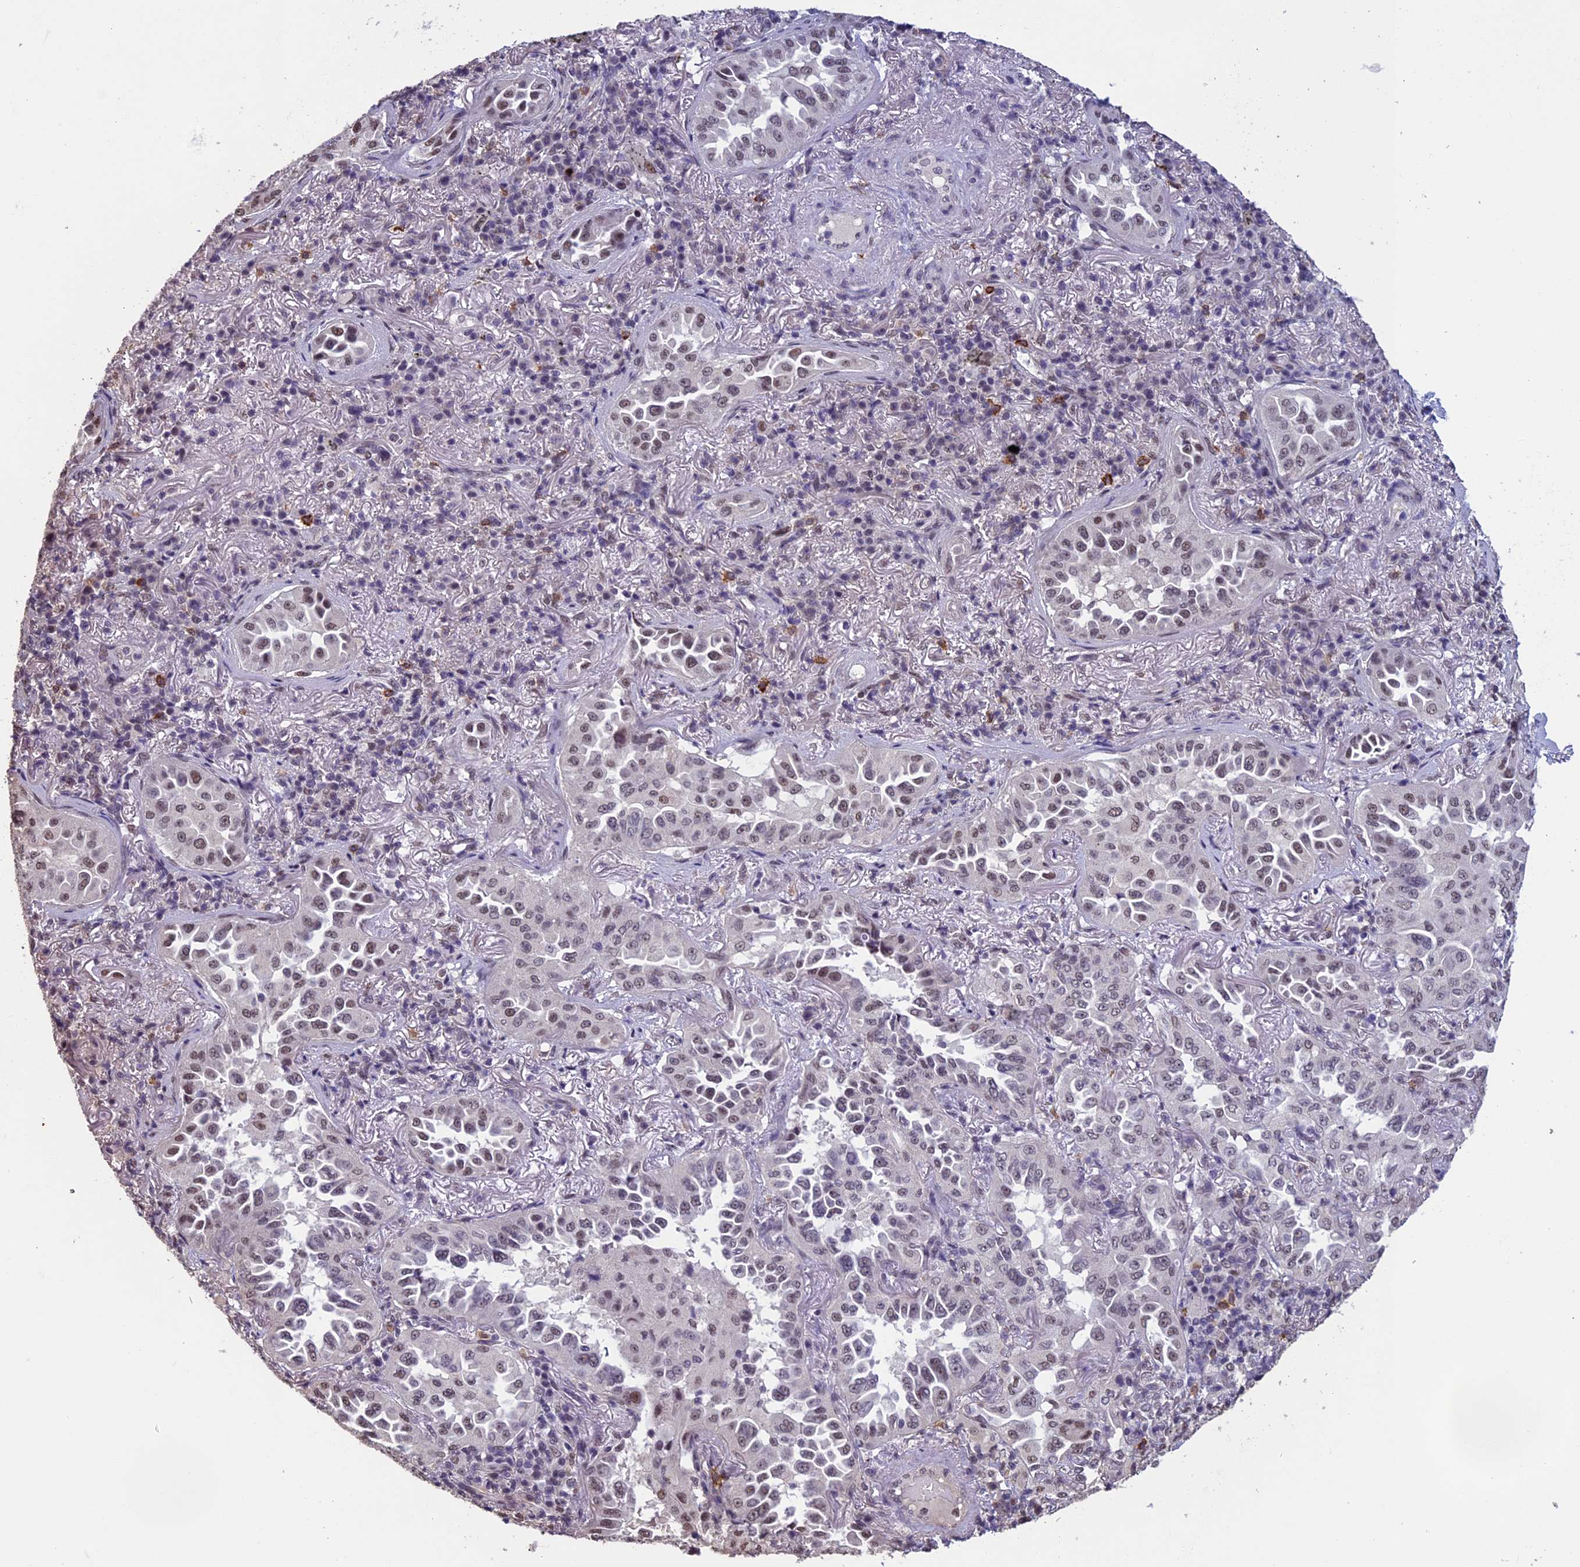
{"staining": {"intensity": "weak", "quantity": "25%-75%", "location": "nuclear"}, "tissue": "lung cancer", "cell_type": "Tumor cells", "image_type": "cancer", "snomed": [{"axis": "morphology", "description": "Adenocarcinoma, NOS"}, {"axis": "topography", "description": "Lung"}], "caption": "A low amount of weak nuclear staining is identified in approximately 25%-75% of tumor cells in adenocarcinoma (lung) tissue.", "gene": "RNF40", "patient": {"sex": "female", "age": 69}}